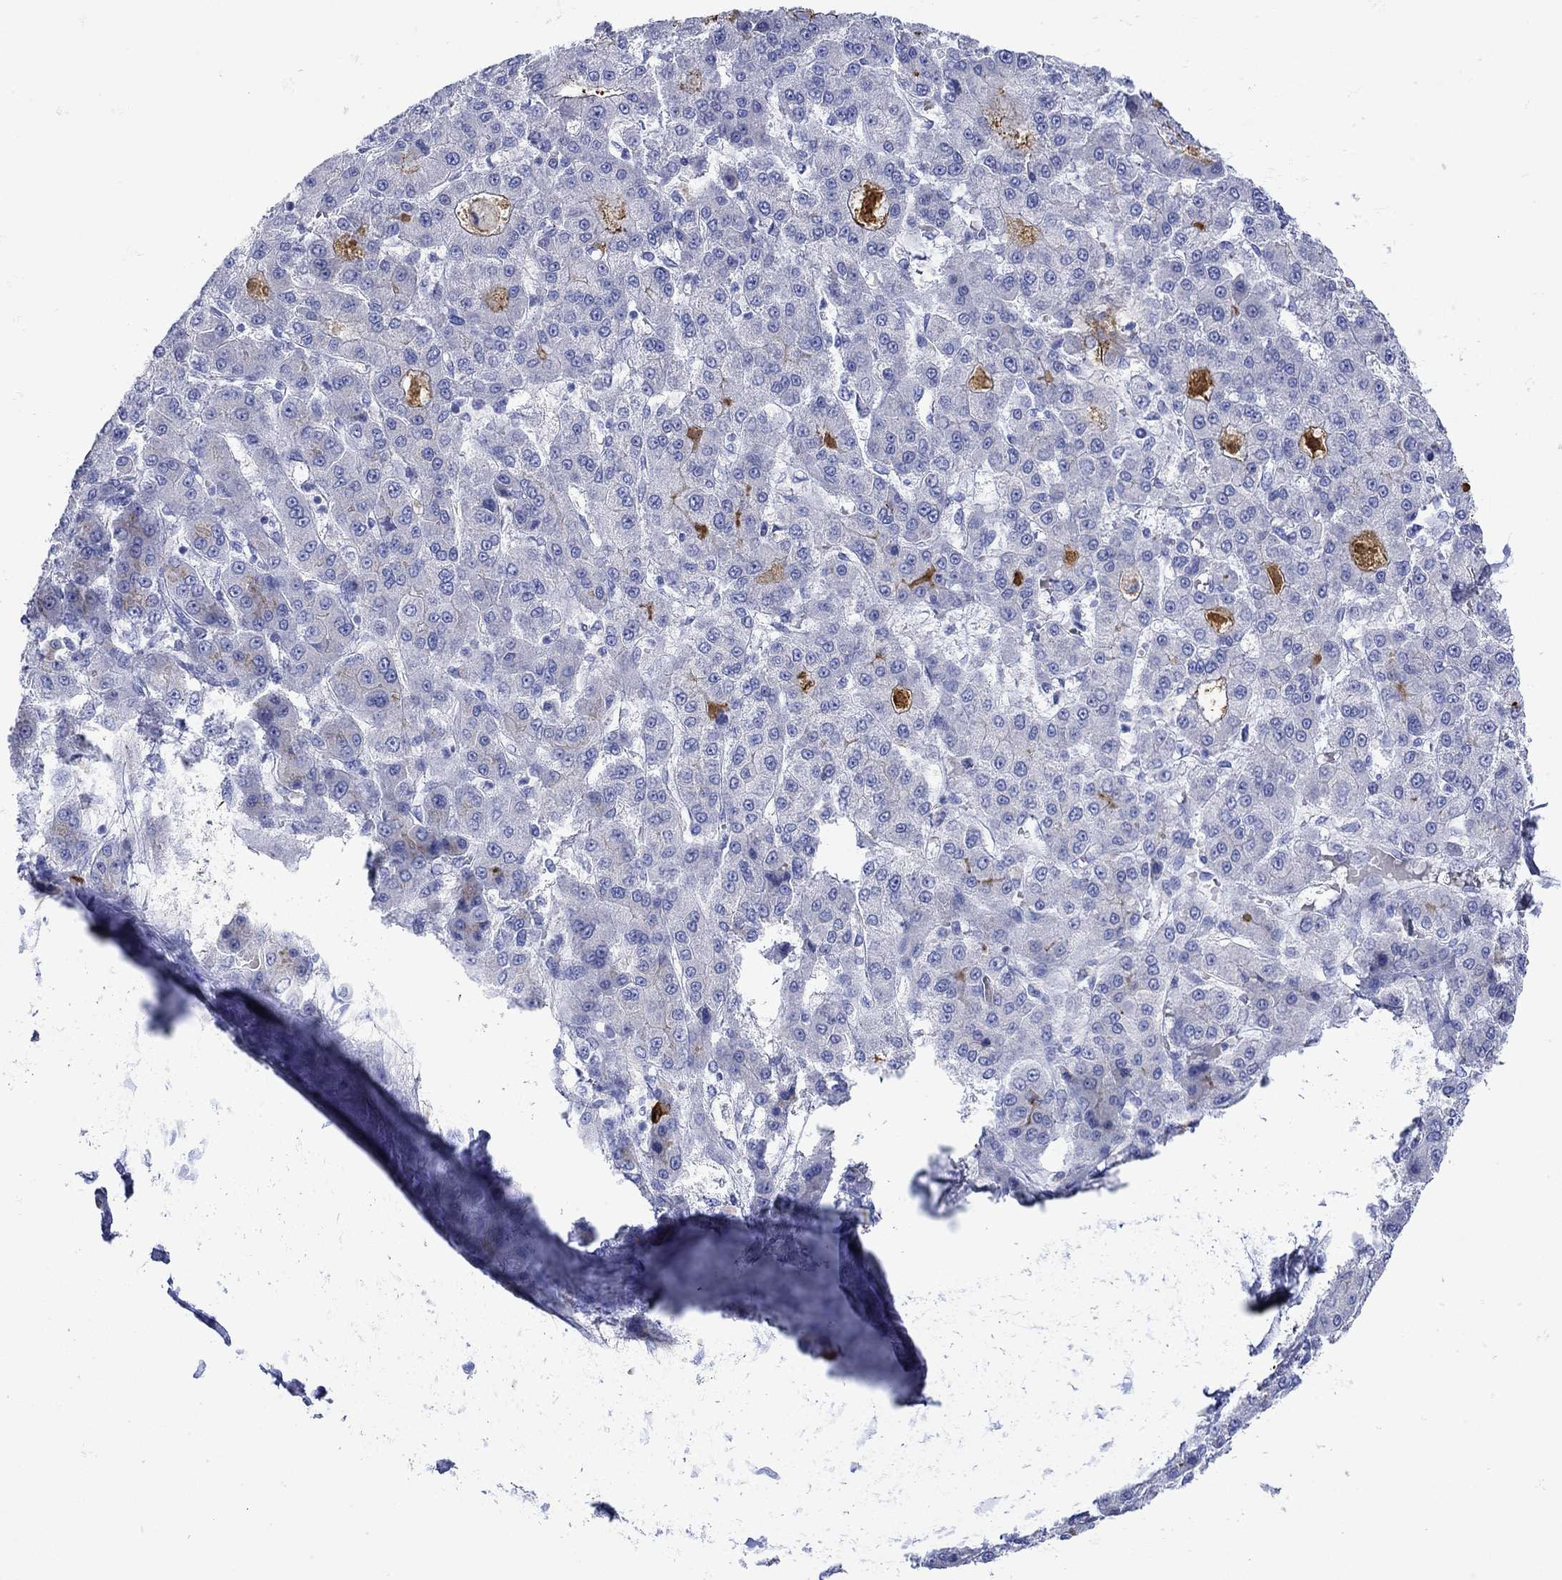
{"staining": {"intensity": "strong", "quantity": "<25%", "location": "cytoplasmic/membranous"}, "tissue": "liver cancer", "cell_type": "Tumor cells", "image_type": "cancer", "snomed": [{"axis": "morphology", "description": "Carcinoma, Hepatocellular, NOS"}, {"axis": "topography", "description": "Liver"}], "caption": "Immunohistochemistry (IHC) histopathology image of liver cancer (hepatocellular carcinoma) stained for a protein (brown), which demonstrates medium levels of strong cytoplasmic/membranous positivity in approximately <25% of tumor cells.", "gene": "ANKMY1", "patient": {"sex": "male", "age": 70}}